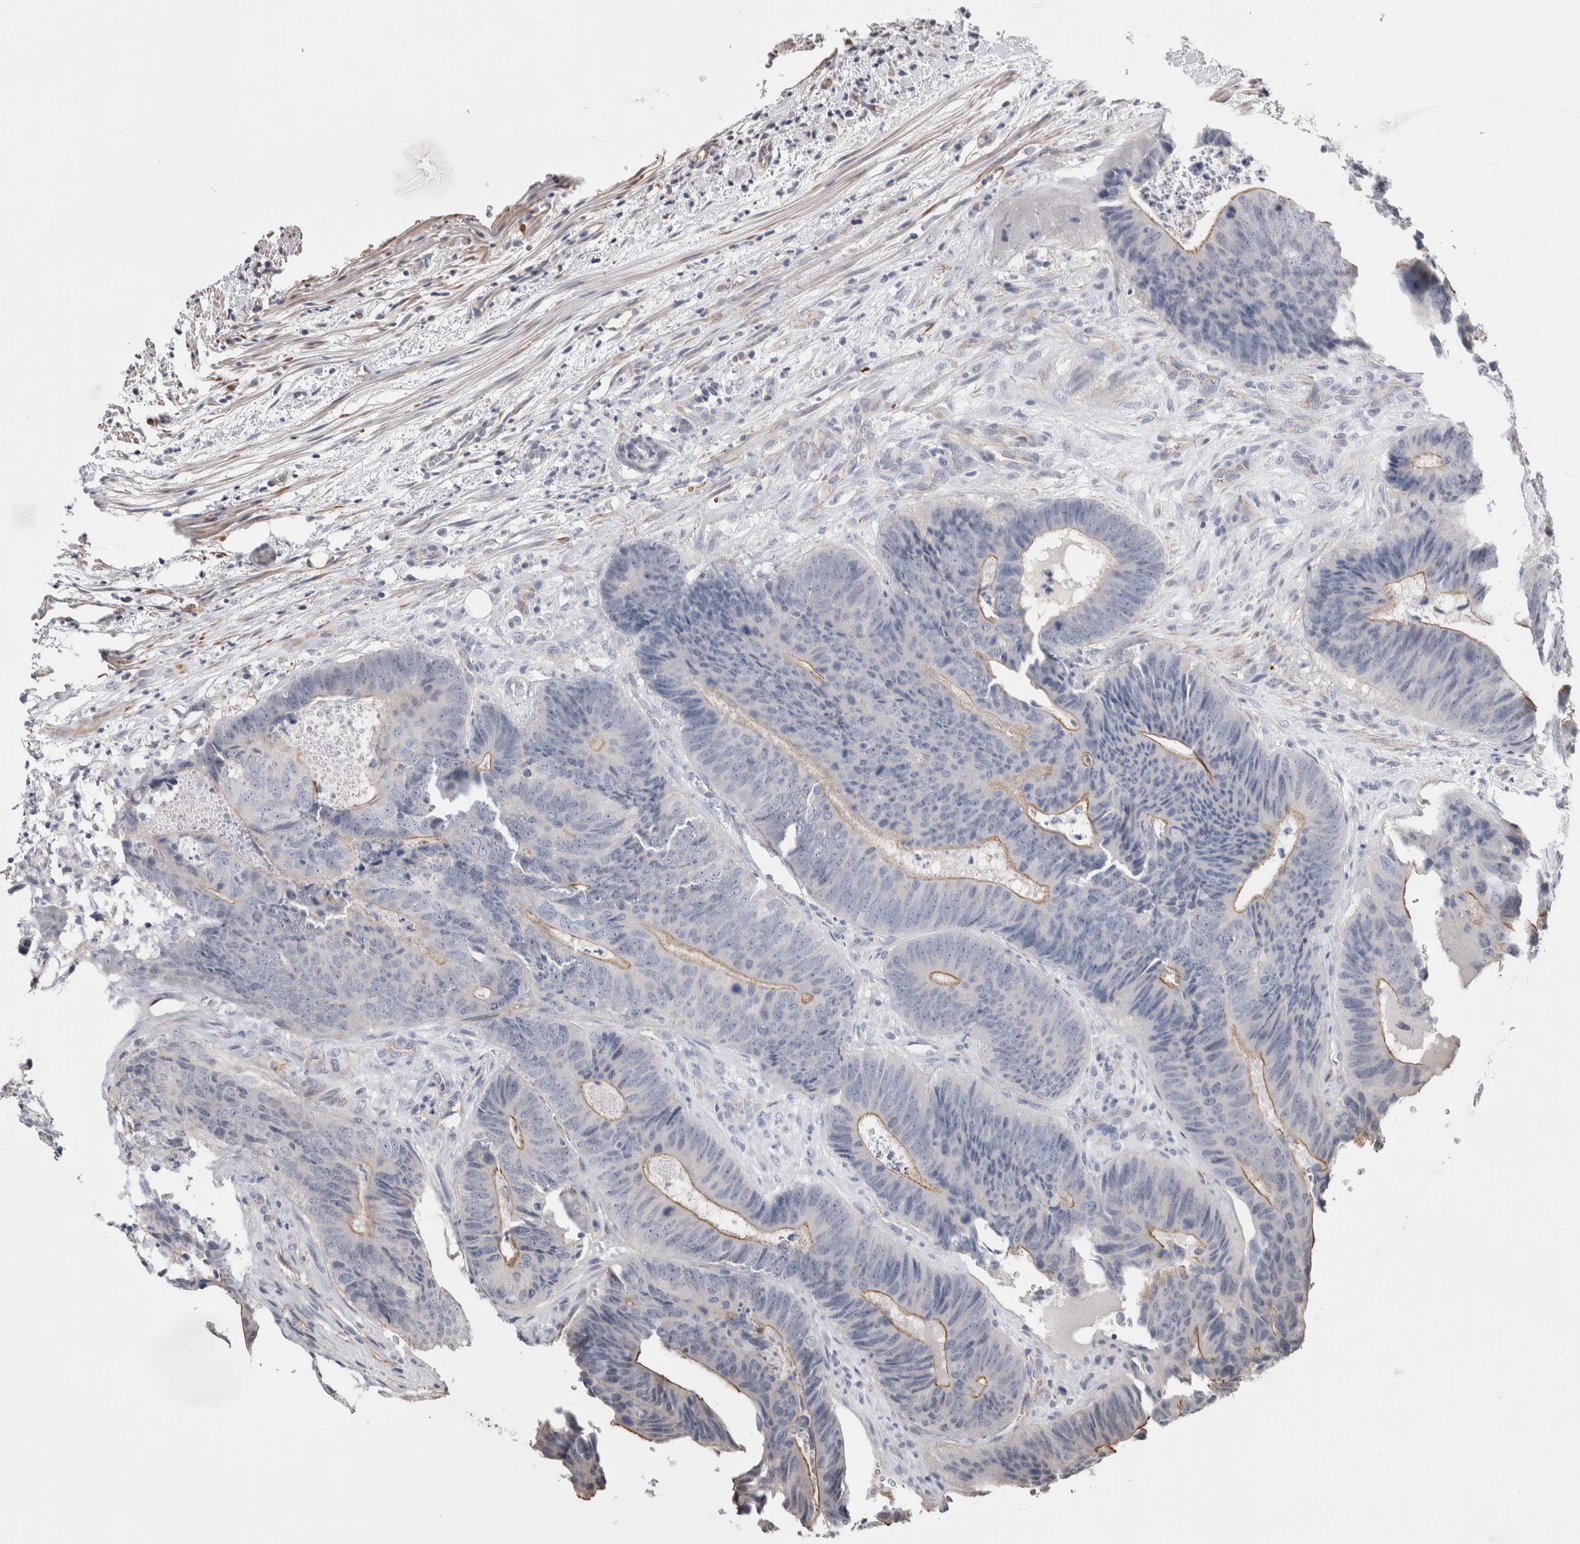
{"staining": {"intensity": "weak", "quantity": "<25%", "location": "cytoplasmic/membranous"}, "tissue": "colorectal cancer", "cell_type": "Tumor cells", "image_type": "cancer", "snomed": [{"axis": "morphology", "description": "Adenocarcinoma, NOS"}, {"axis": "topography", "description": "Colon"}], "caption": "High power microscopy histopathology image of an immunohistochemistry (IHC) histopathology image of colorectal cancer, revealing no significant staining in tumor cells.", "gene": "ZBTB49", "patient": {"sex": "male", "age": 56}}